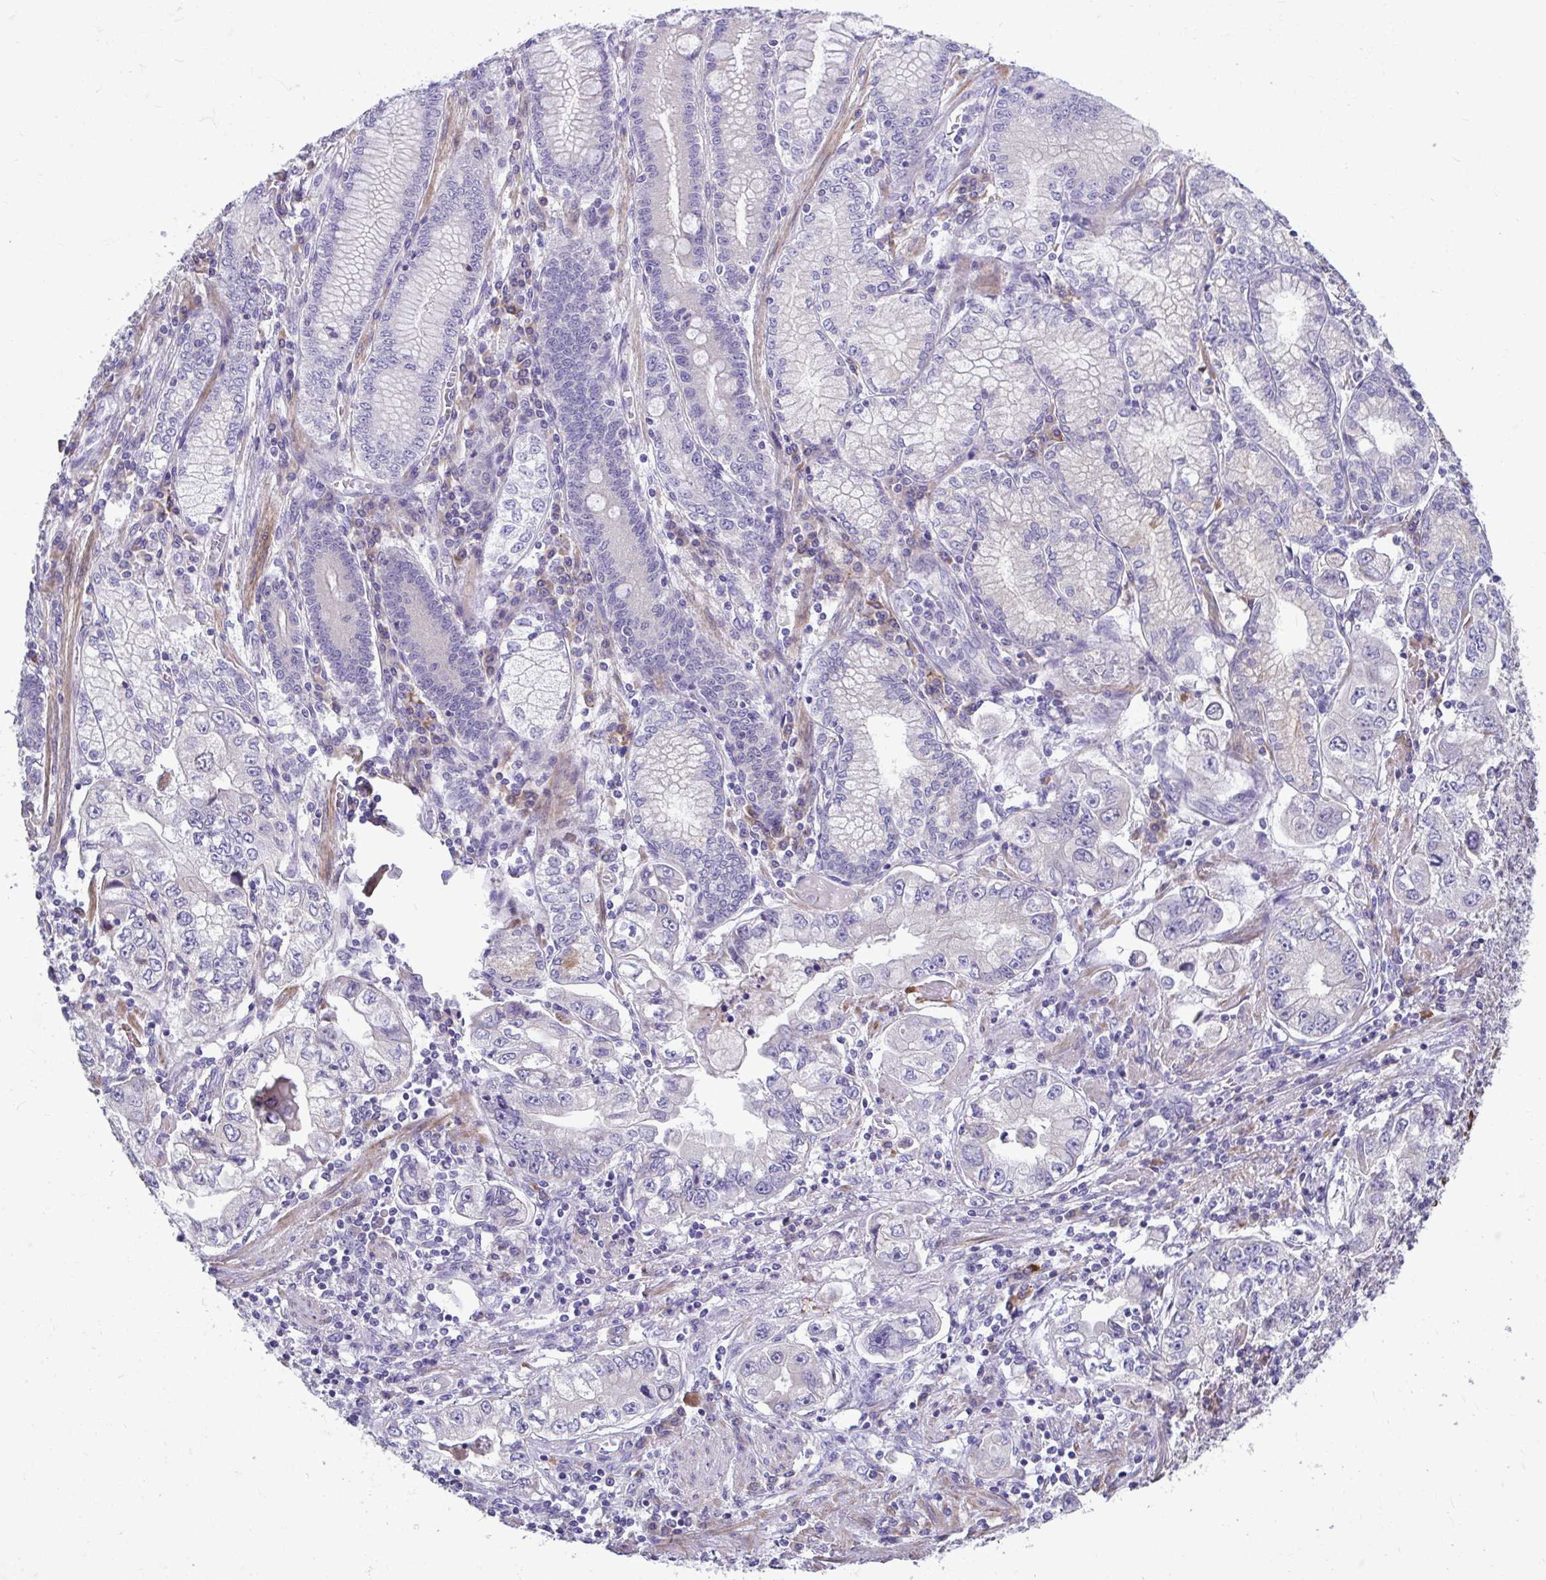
{"staining": {"intensity": "negative", "quantity": "none", "location": "none"}, "tissue": "stomach cancer", "cell_type": "Tumor cells", "image_type": "cancer", "snomed": [{"axis": "morphology", "description": "Adenocarcinoma, NOS"}, {"axis": "topography", "description": "Stomach, lower"}], "caption": "Immunohistochemistry image of neoplastic tissue: human stomach cancer stained with DAB (3,3'-diaminobenzidine) displays no significant protein staining in tumor cells.", "gene": "PIGZ", "patient": {"sex": "female", "age": 93}}